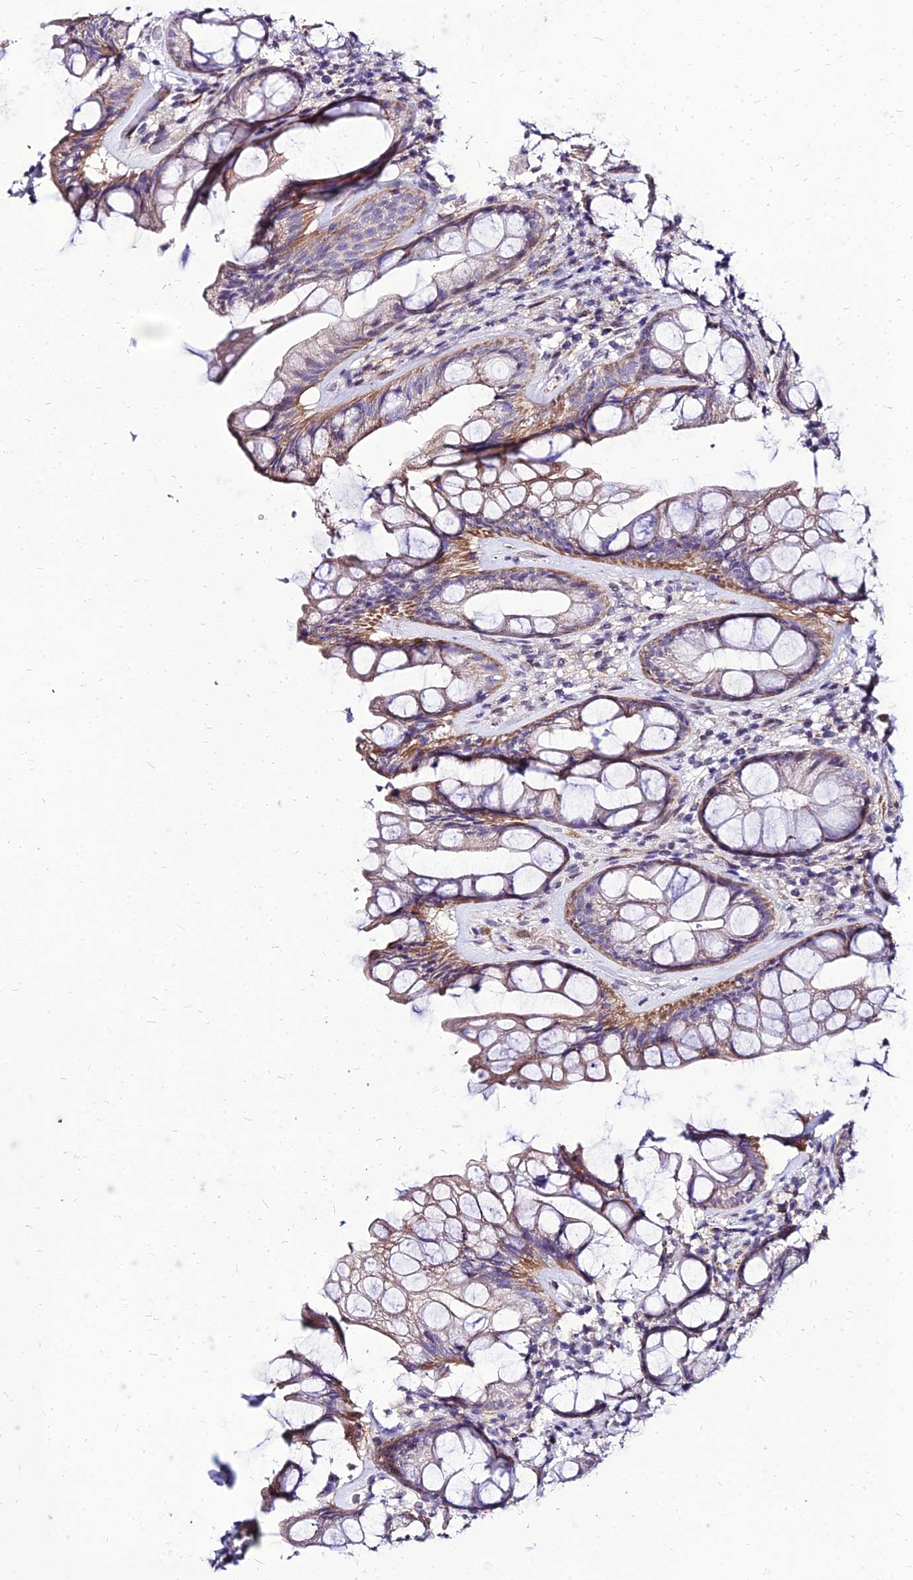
{"staining": {"intensity": "weak", "quantity": "25%-75%", "location": "cytoplasmic/membranous"}, "tissue": "rectum", "cell_type": "Glandular cells", "image_type": "normal", "snomed": [{"axis": "morphology", "description": "Normal tissue, NOS"}, {"axis": "topography", "description": "Rectum"}], "caption": "This is an image of IHC staining of benign rectum, which shows weak expression in the cytoplasmic/membranous of glandular cells.", "gene": "YEATS2", "patient": {"sex": "male", "age": 74}}